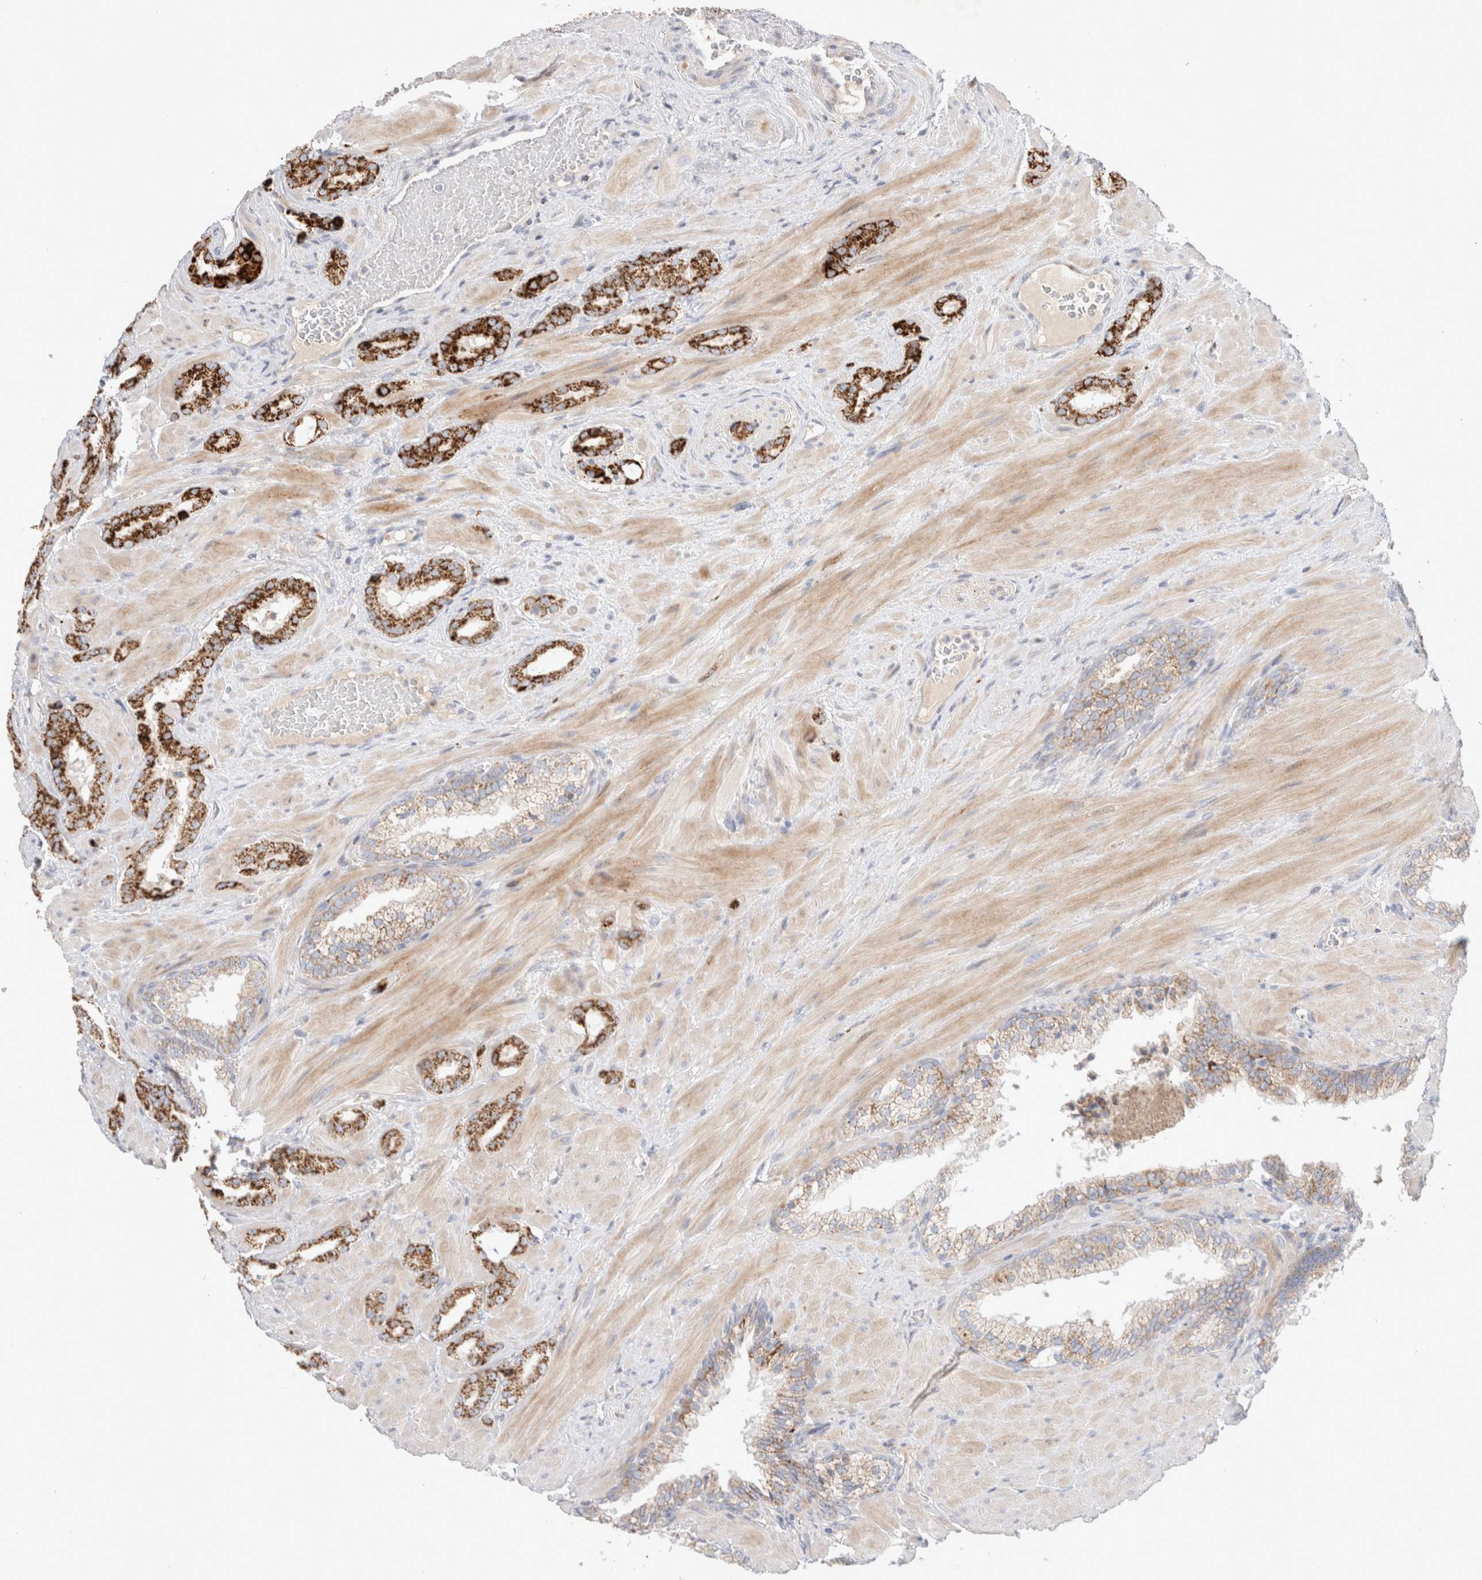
{"staining": {"intensity": "strong", "quantity": ">75%", "location": "cytoplasmic/membranous"}, "tissue": "prostate cancer", "cell_type": "Tumor cells", "image_type": "cancer", "snomed": [{"axis": "morphology", "description": "Adenocarcinoma, High grade"}, {"axis": "topography", "description": "Prostate"}], "caption": "Strong cytoplasmic/membranous expression is present in approximately >75% of tumor cells in prostate cancer.", "gene": "CHADL", "patient": {"sex": "male", "age": 64}}